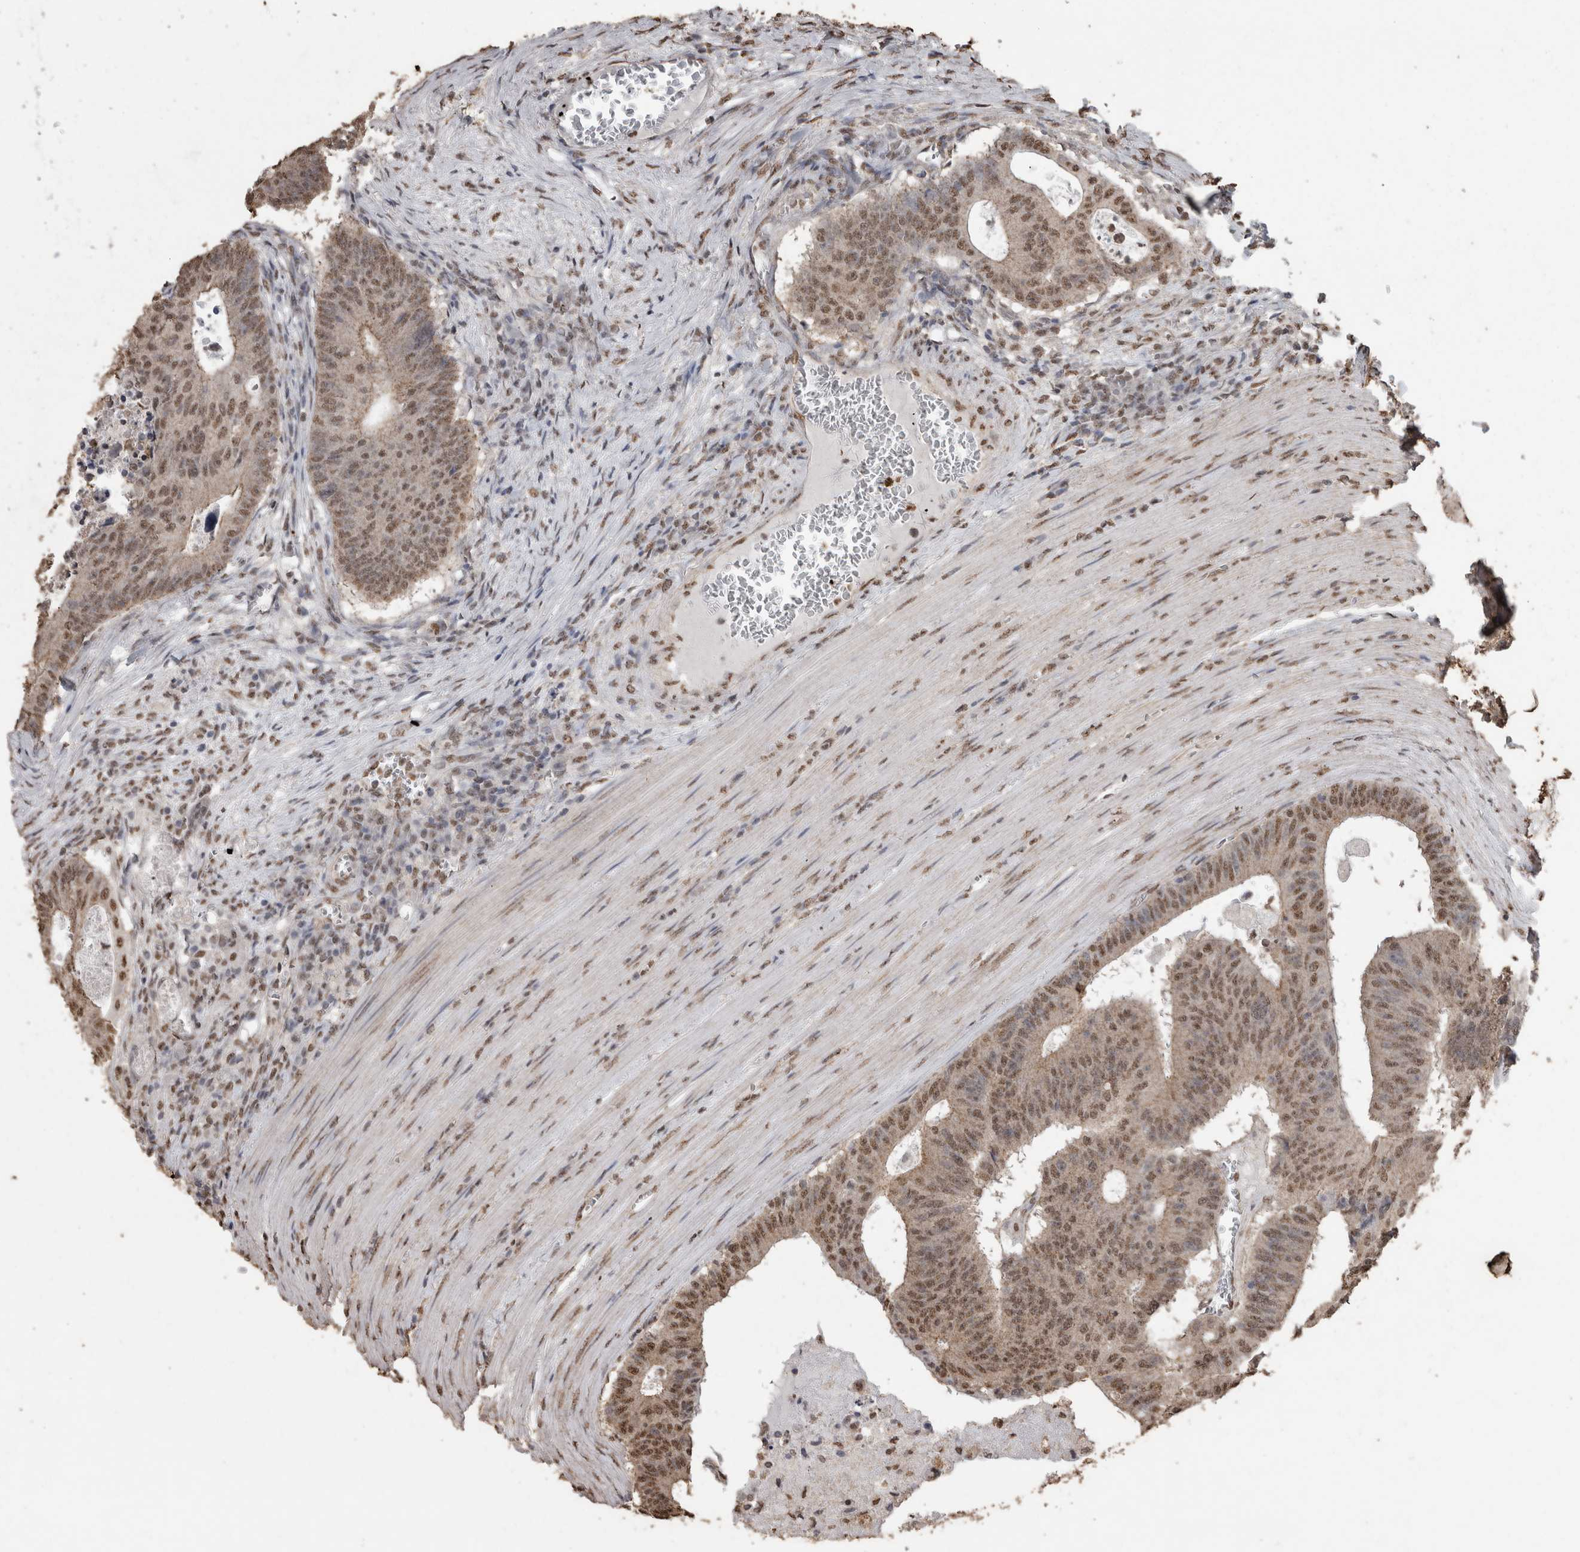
{"staining": {"intensity": "weak", "quantity": ">75%", "location": "nuclear"}, "tissue": "colorectal cancer", "cell_type": "Tumor cells", "image_type": "cancer", "snomed": [{"axis": "morphology", "description": "Adenocarcinoma, NOS"}, {"axis": "topography", "description": "Colon"}], "caption": "Adenocarcinoma (colorectal) stained with DAB (3,3'-diaminobenzidine) immunohistochemistry reveals low levels of weak nuclear expression in approximately >75% of tumor cells. The protein of interest is stained brown, and the nuclei are stained in blue (DAB (3,3'-diaminobenzidine) IHC with brightfield microscopy, high magnification).", "gene": "SMAD7", "patient": {"sex": "male", "age": 87}}